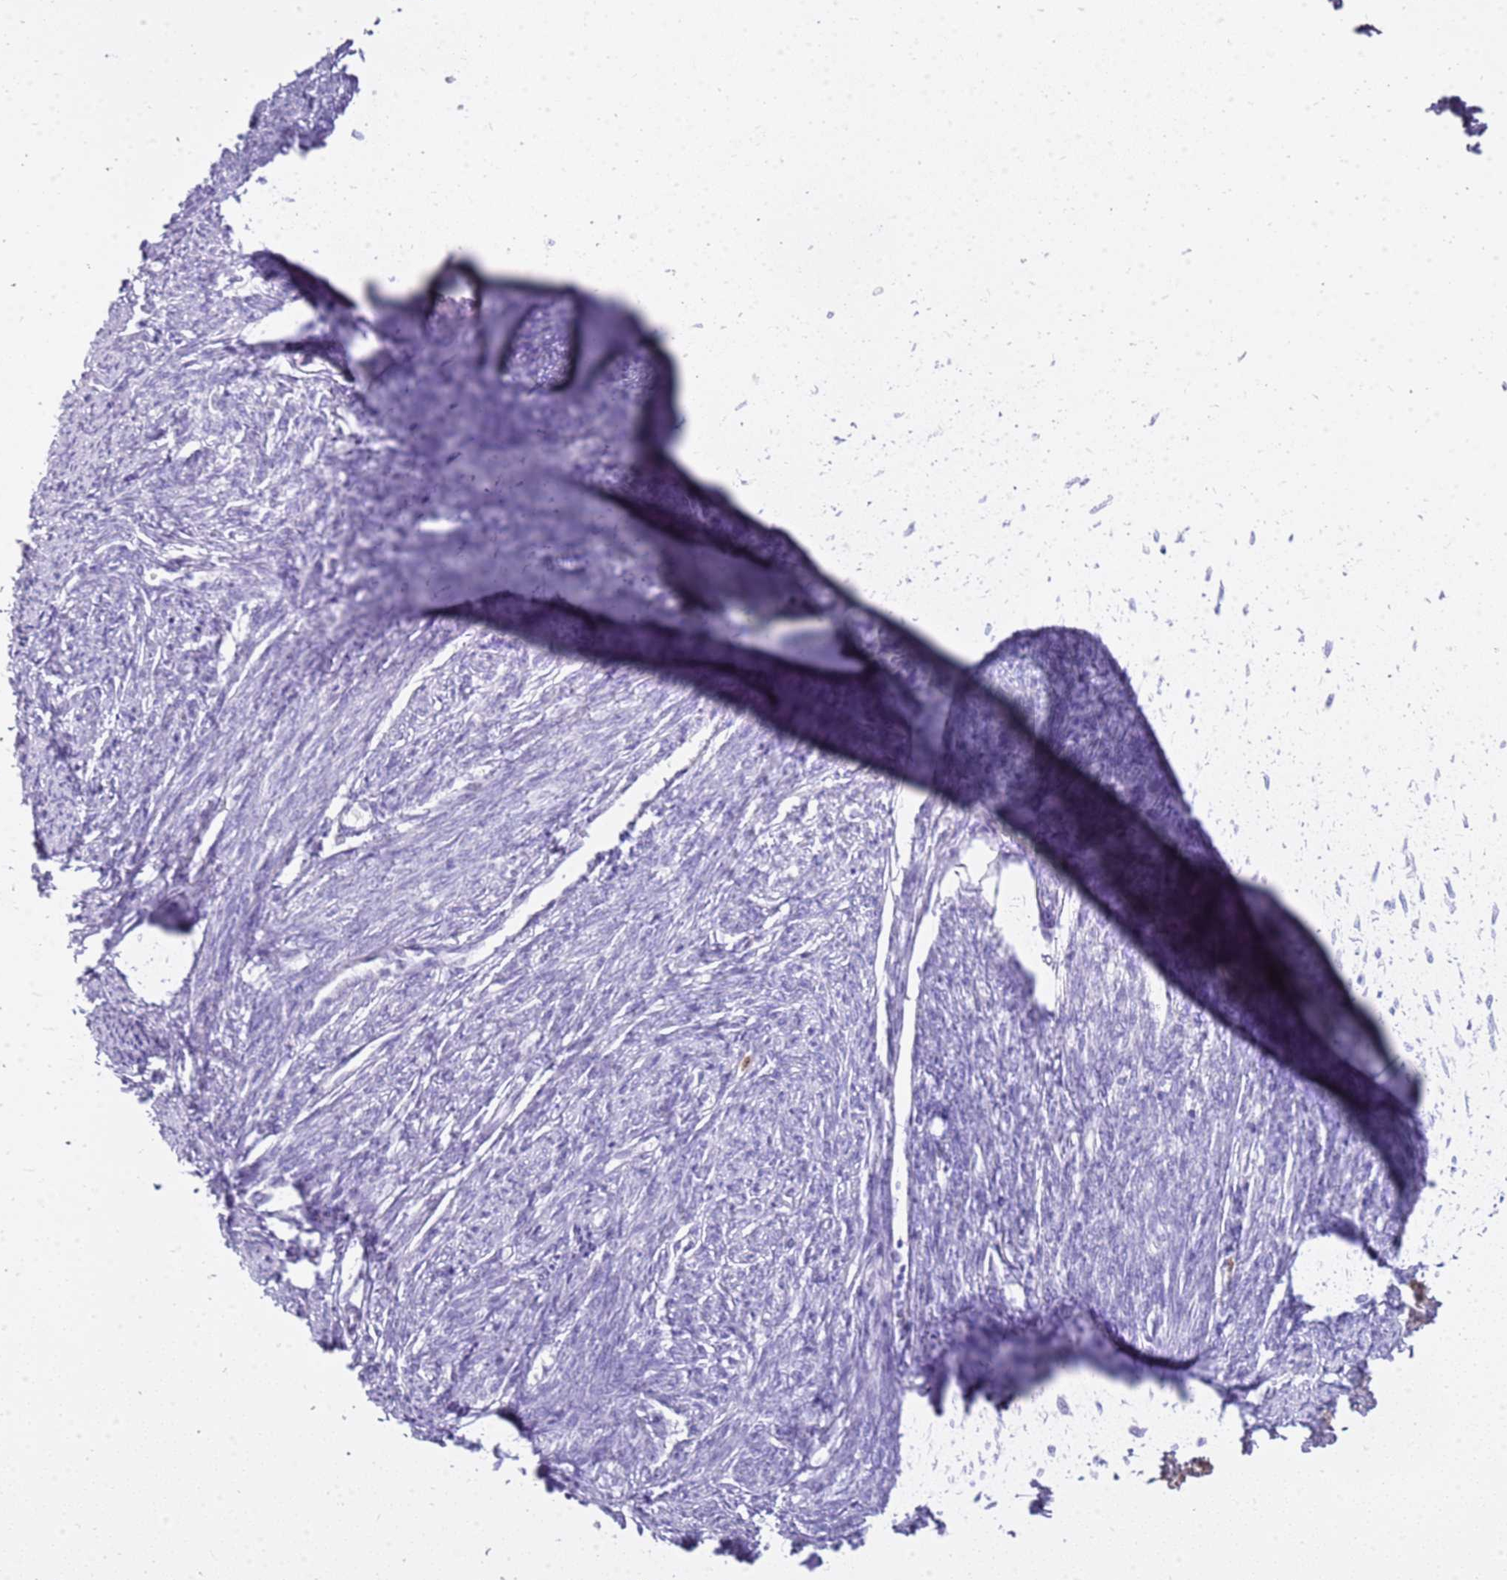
{"staining": {"intensity": "negative", "quantity": "none", "location": "none"}, "tissue": "smooth muscle", "cell_type": "Smooth muscle cells", "image_type": "normal", "snomed": [{"axis": "morphology", "description": "Normal tissue, NOS"}, {"axis": "topography", "description": "Smooth muscle"}, {"axis": "topography", "description": "Uterus"}], "caption": "Benign smooth muscle was stained to show a protein in brown. There is no significant positivity in smooth muscle cells.", "gene": "CSTA", "patient": {"sex": "female", "age": 59}}